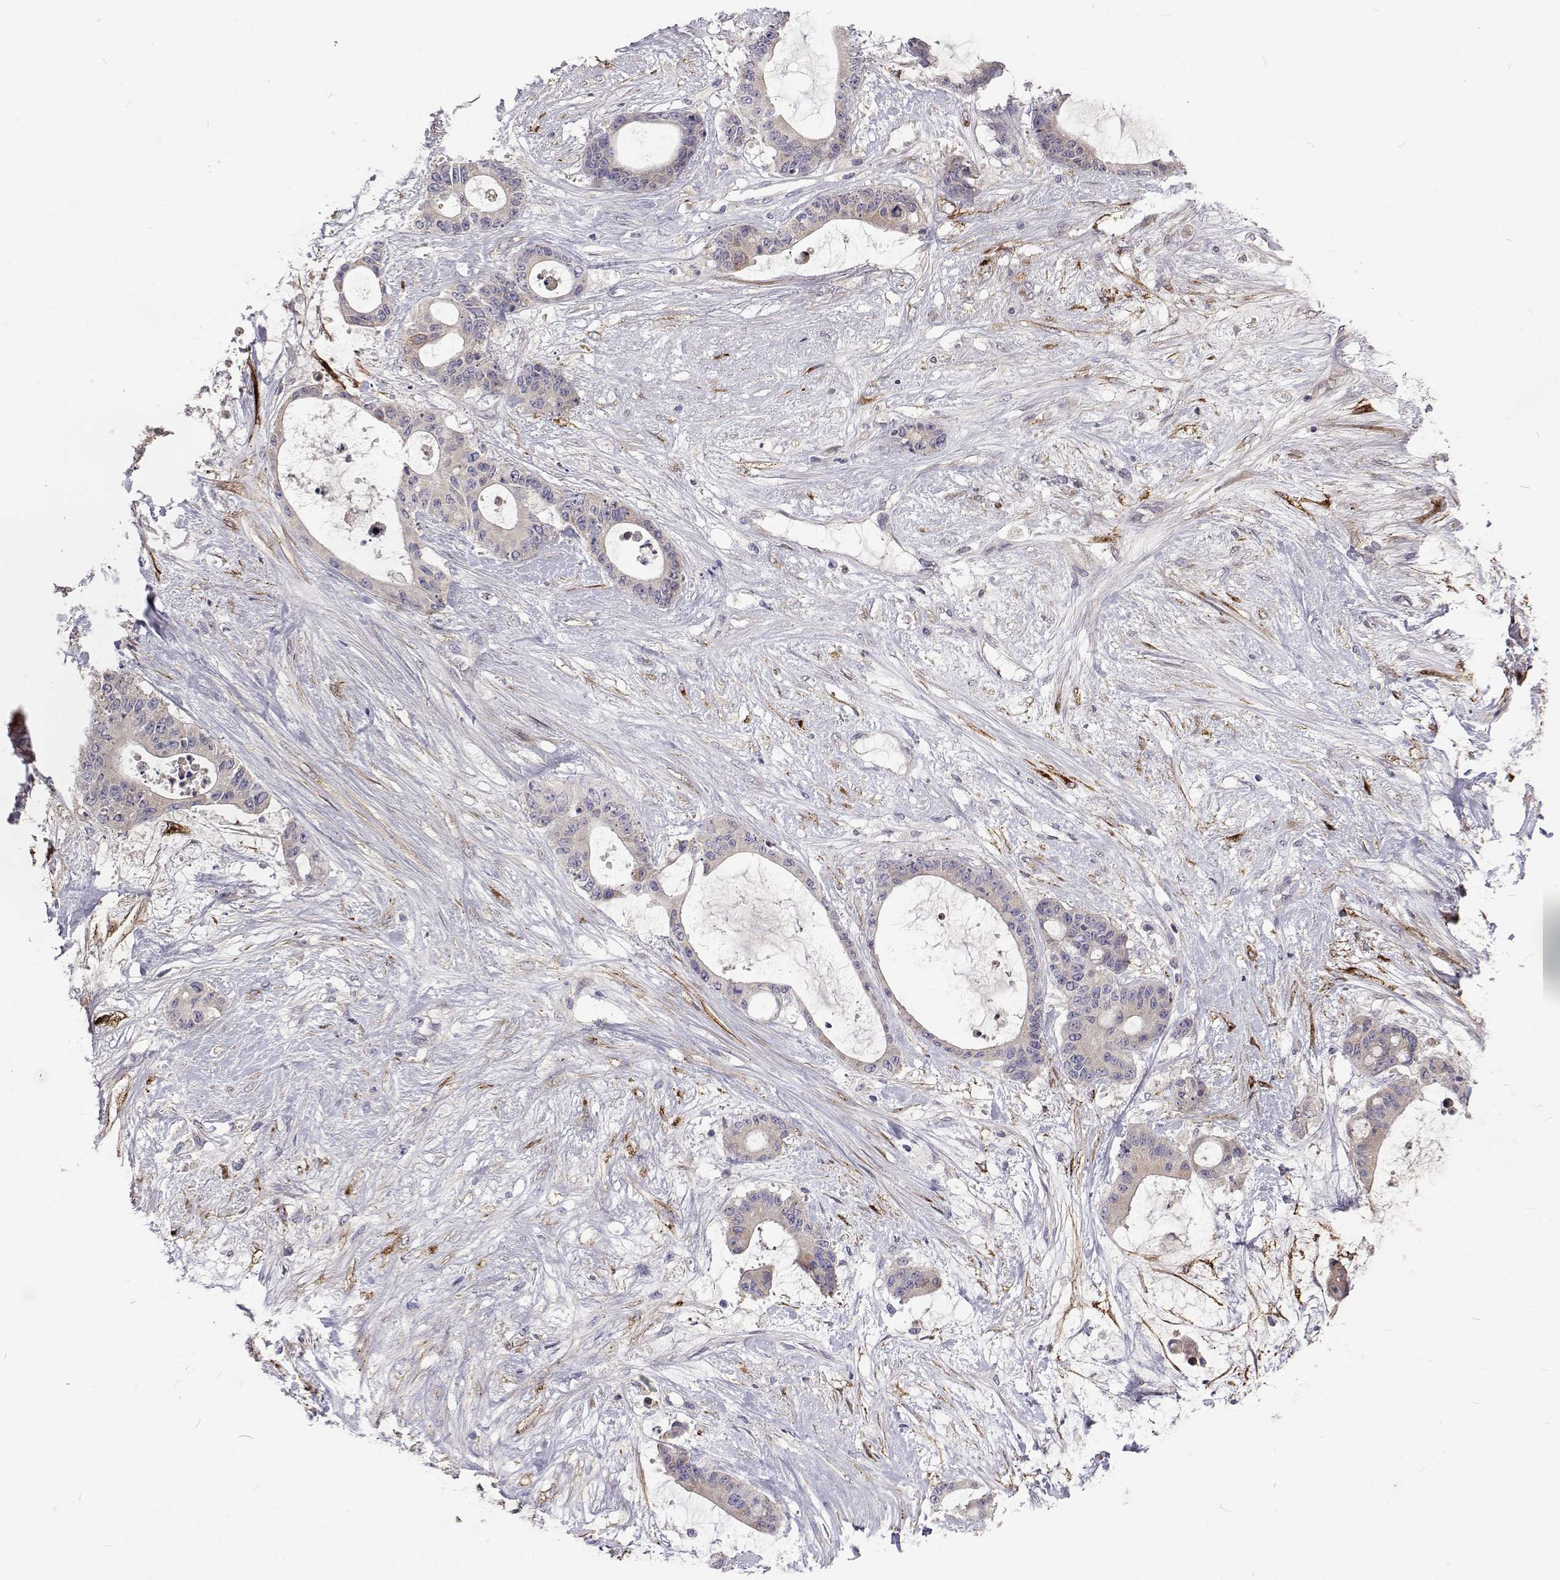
{"staining": {"intensity": "negative", "quantity": "none", "location": "none"}, "tissue": "liver cancer", "cell_type": "Tumor cells", "image_type": "cancer", "snomed": [{"axis": "morphology", "description": "Normal tissue, NOS"}, {"axis": "morphology", "description": "Cholangiocarcinoma"}, {"axis": "topography", "description": "Liver"}, {"axis": "topography", "description": "Peripheral nerve tissue"}], "caption": "Immunohistochemistry photomicrograph of neoplastic tissue: liver cholangiocarcinoma stained with DAB (3,3'-diaminobenzidine) displays no significant protein positivity in tumor cells.", "gene": "NPR3", "patient": {"sex": "female", "age": 73}}